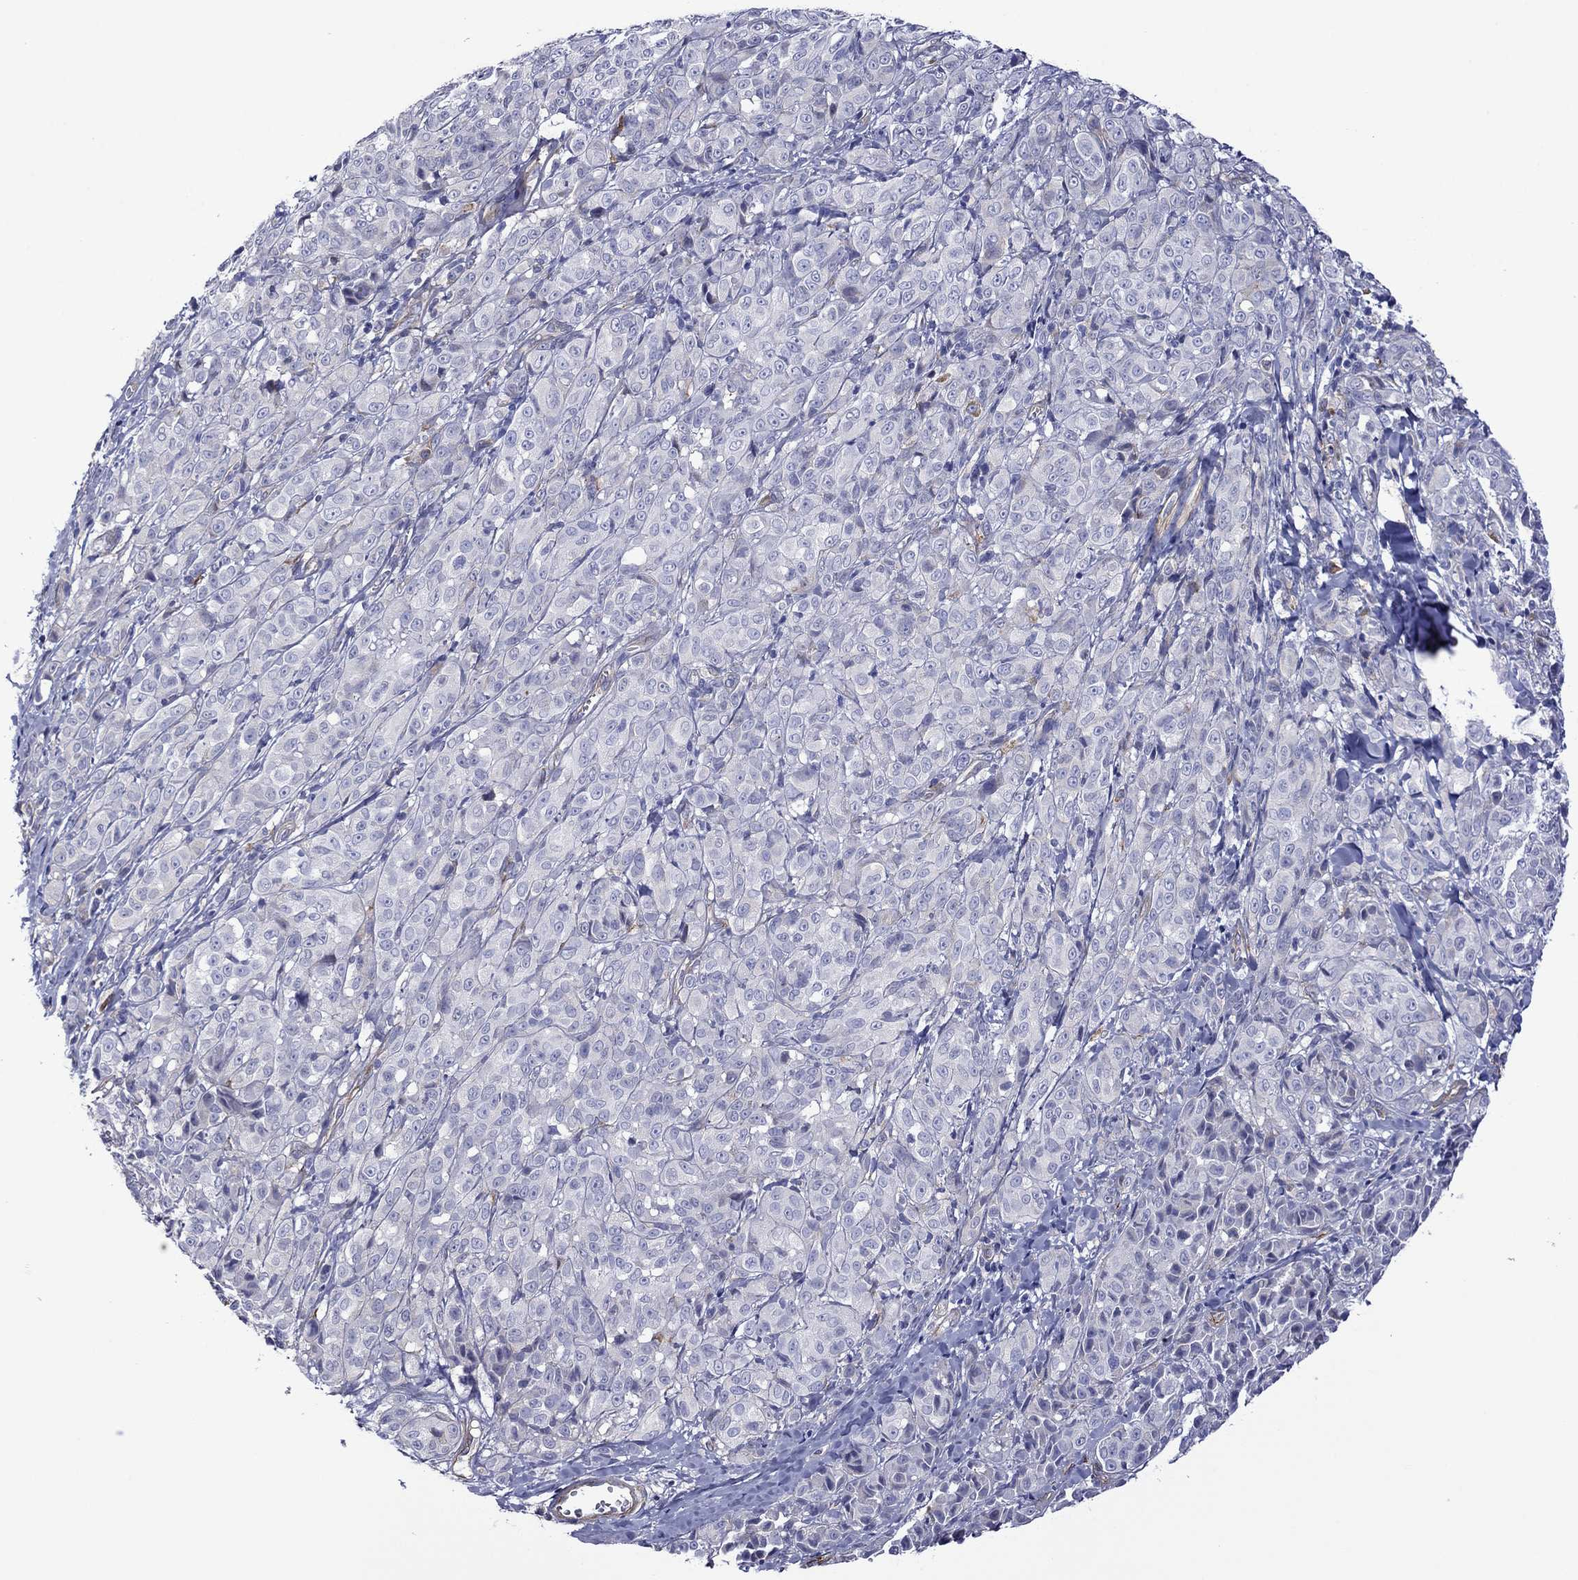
{"staining": {"intensity": "negative", "quantity": "none", "location": "none"}, "tissue": "melanoma", "cell_type": "Tumor cells", "image_type": "cancer", "snomed": [{"axis": "morphology", "description": "Malignant melanoma, NOS"}, {"axis": "topography", "description": "Skin"}], "caption": "An IHC micrograph of malignant melanoma is shown. There is no staining in tumor cells of malignant melanoma. (Stains: DAB (3,3'-diaminobenzidine) immunohistochemistry (IHC) with hematoxylin counter stain, Microscopy: brightfield microscopy at high magnification).", "gene": "HSPG2", "patient": {"sex": "male", "age": 89}}